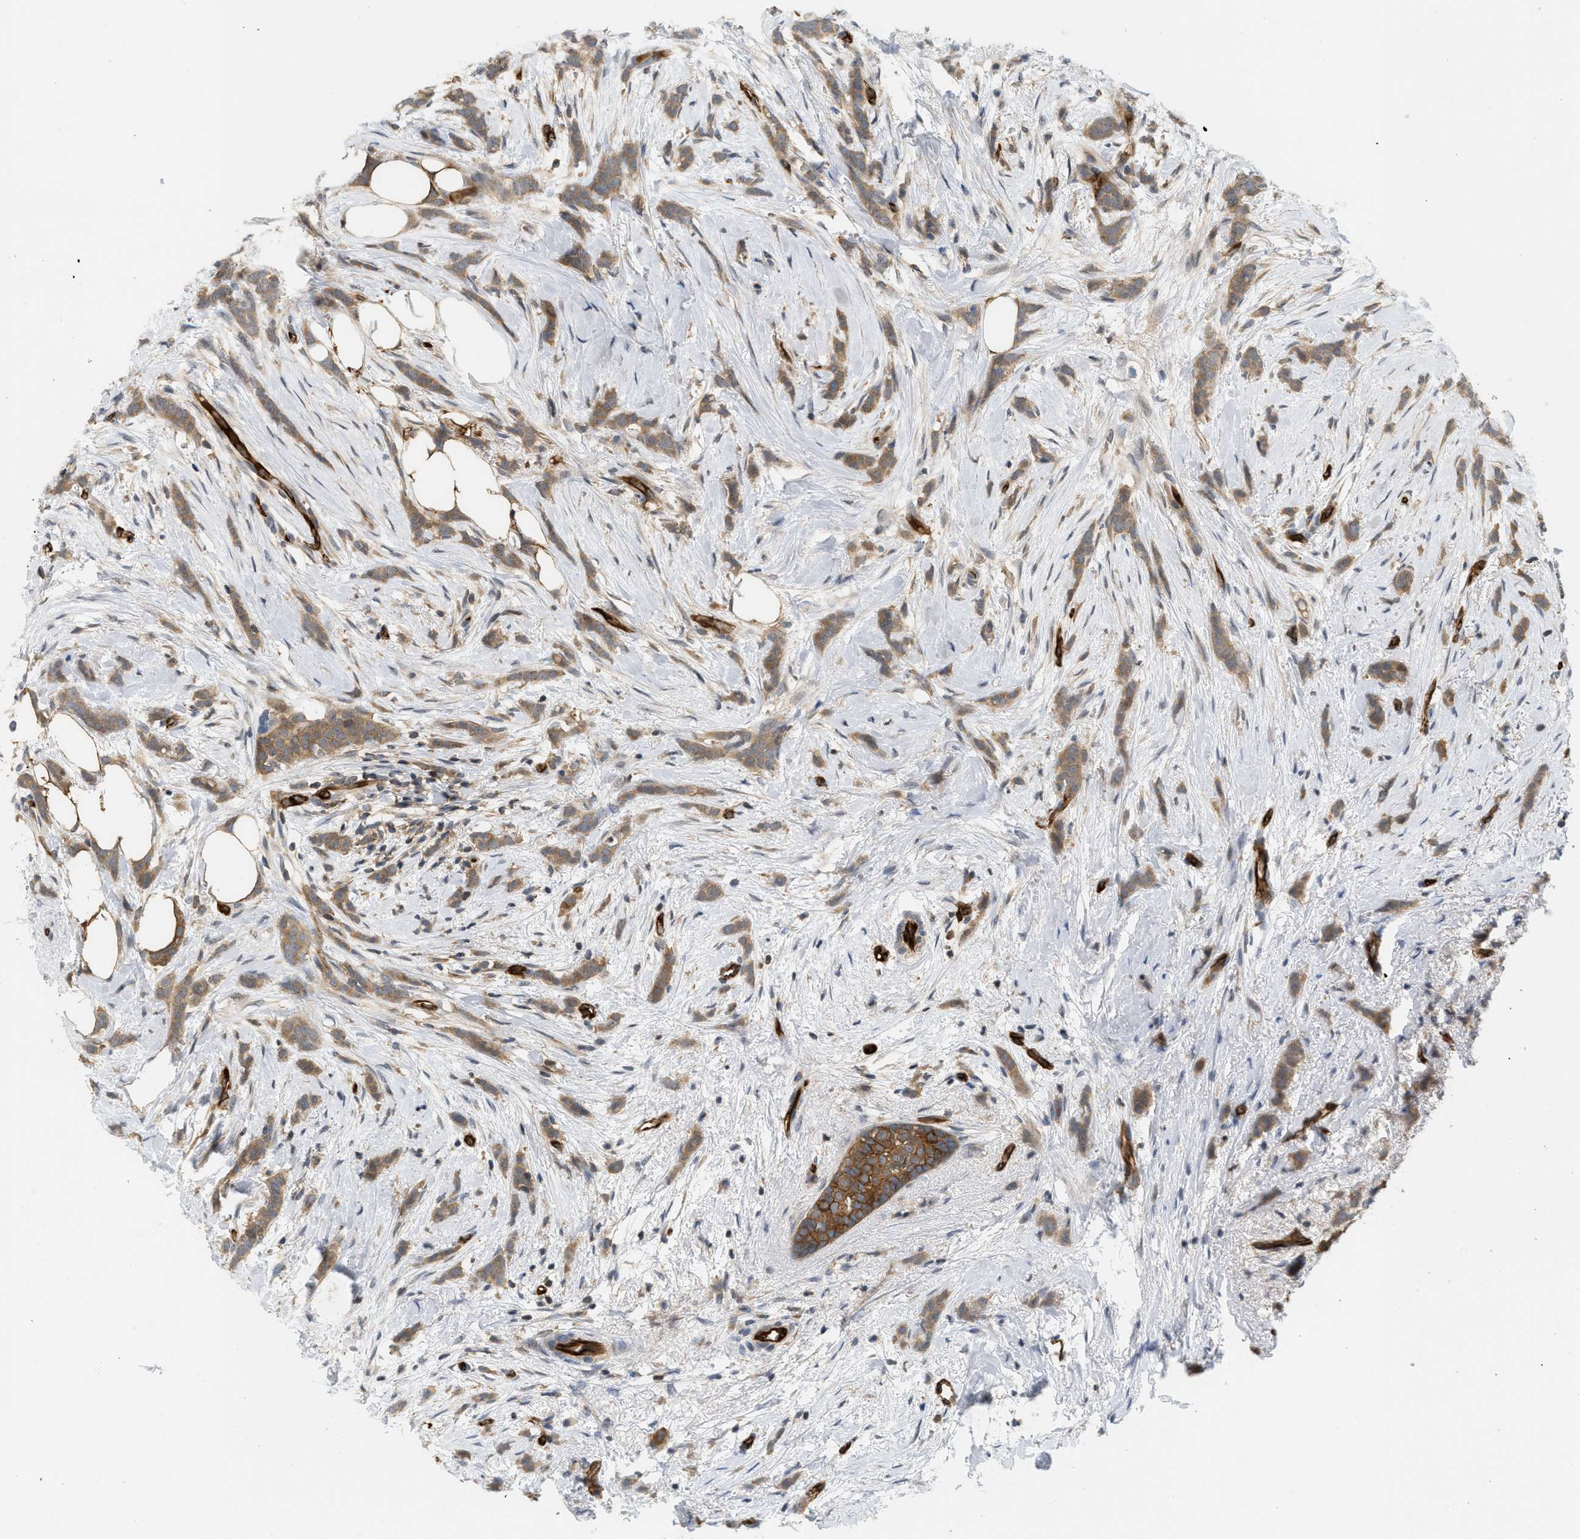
{"staining": {"intensity": "moderate", "quantity": ">75%", "location": "cytoplasmic/membranous"}, "tissue": "breast cancer", "cell_type": "Tumor cells", "image_type": "cancer", "snomed": [{"axis": "morphology", "description": "Lobular carcinoma, in situ"}, {"axis": "morphology", "description": "Lobular carcinoma"}, {"axis": "topography", "description": "Breast"}], "caption": "Immunohistochemistry (IHC) (DAB) staining of lobular carcinoma (breast) shows moderate cytoplasmic/membranous protein expression in about >75% of tumor cells.", "gene": "PALMD", "patient": {"sex": "female", "age": 41}}